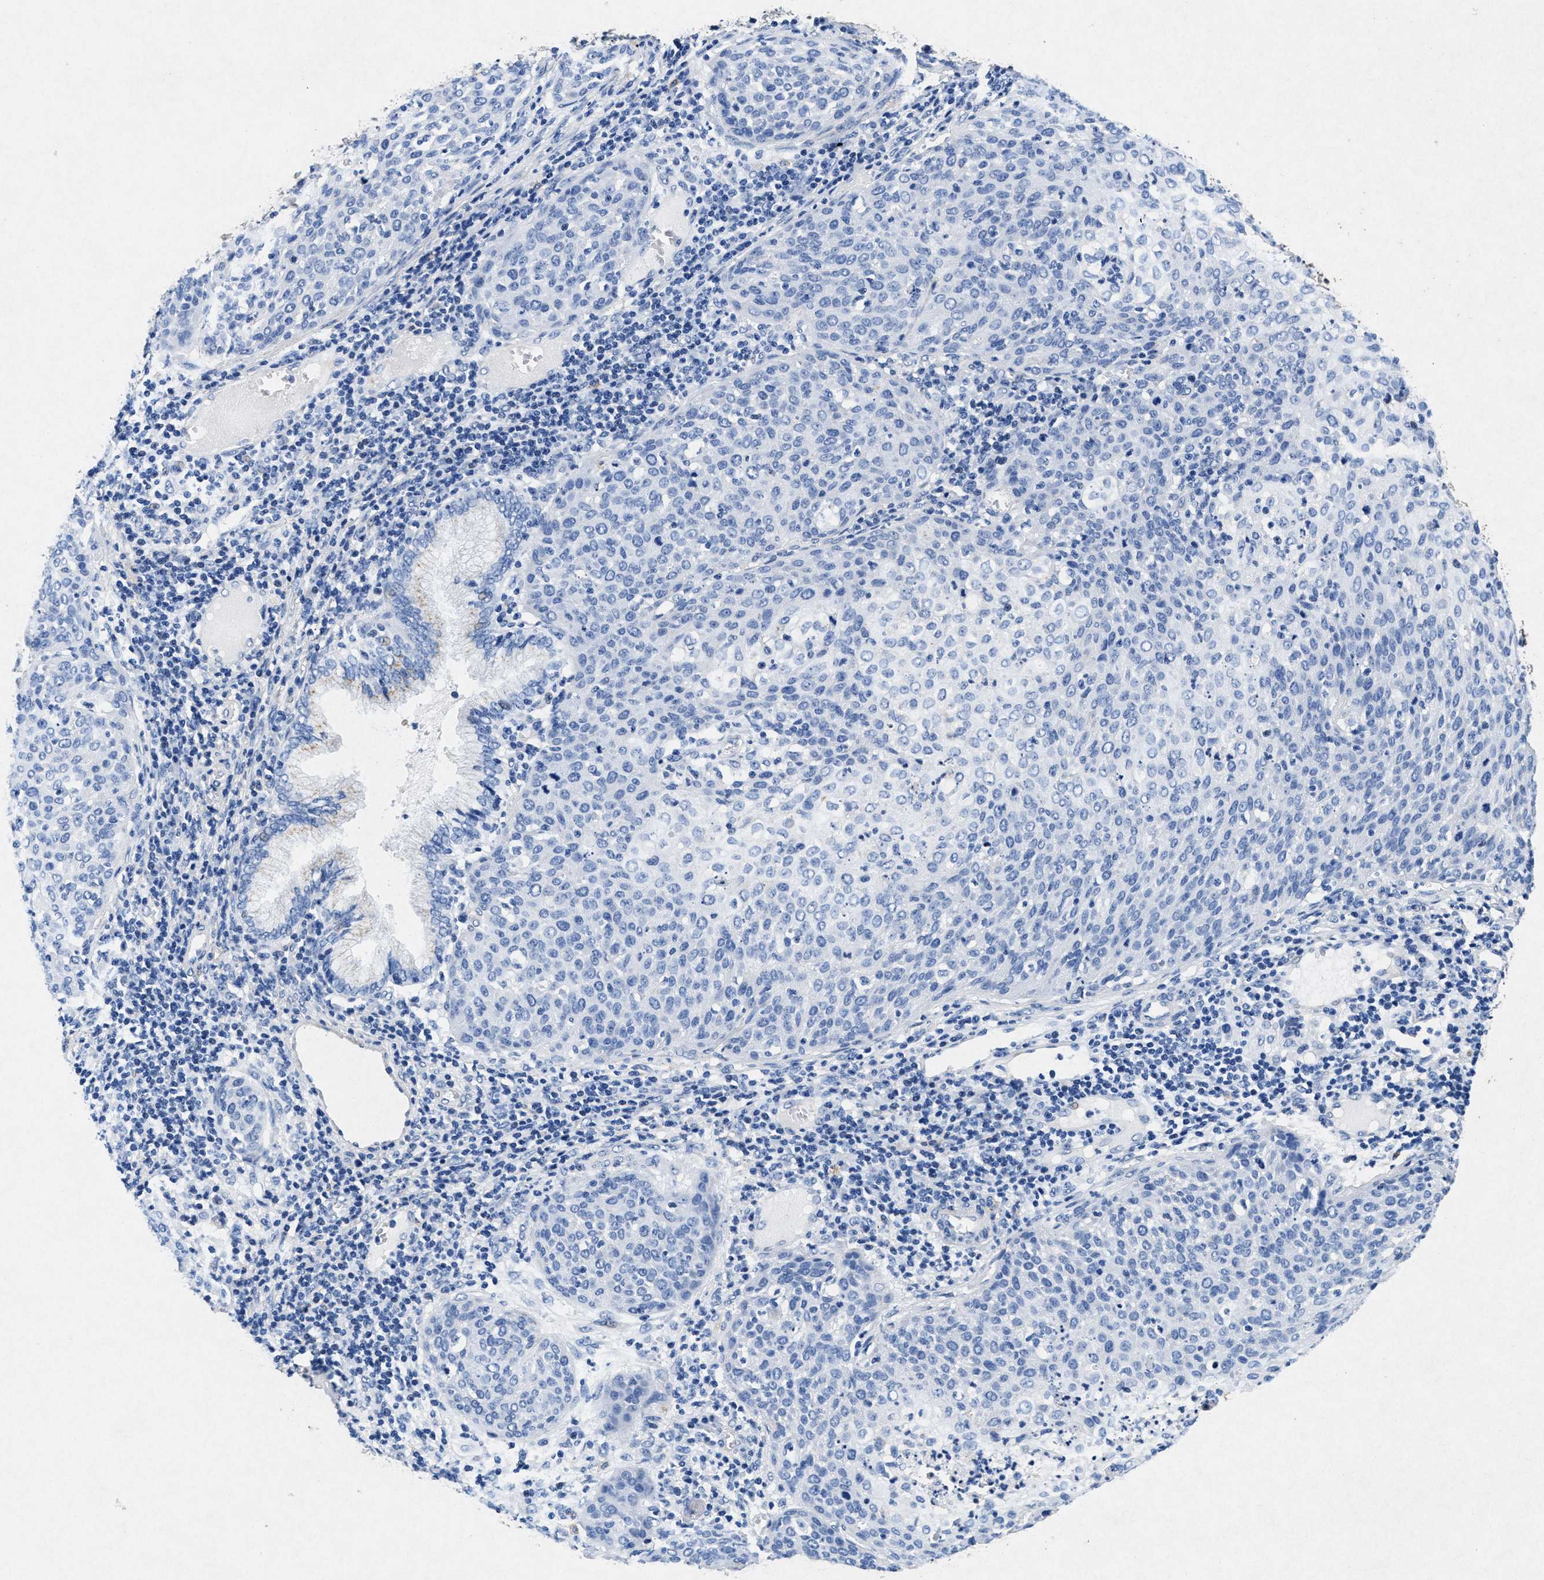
{"staining": {"intensity": "negative", "quantity": "none", "location": "none"}, "tissue": "cervical cancer", "cell_type": "Tumor cells", "image_type": "cancer", "snomed": [{"axis": "morphology", "description": "Squamous cell carcinoma, NOS"}, {"axis": "topography", "description": "Cervix"}], "caption": "Immunohistochemistry (IHC) photomicrograph of neoplastic tissue: cervical cancer stained with DAB displays no significant protein staining in tumor cells.", "gene": "MAP6", "patient": {"sex": "female", "age": 38}}